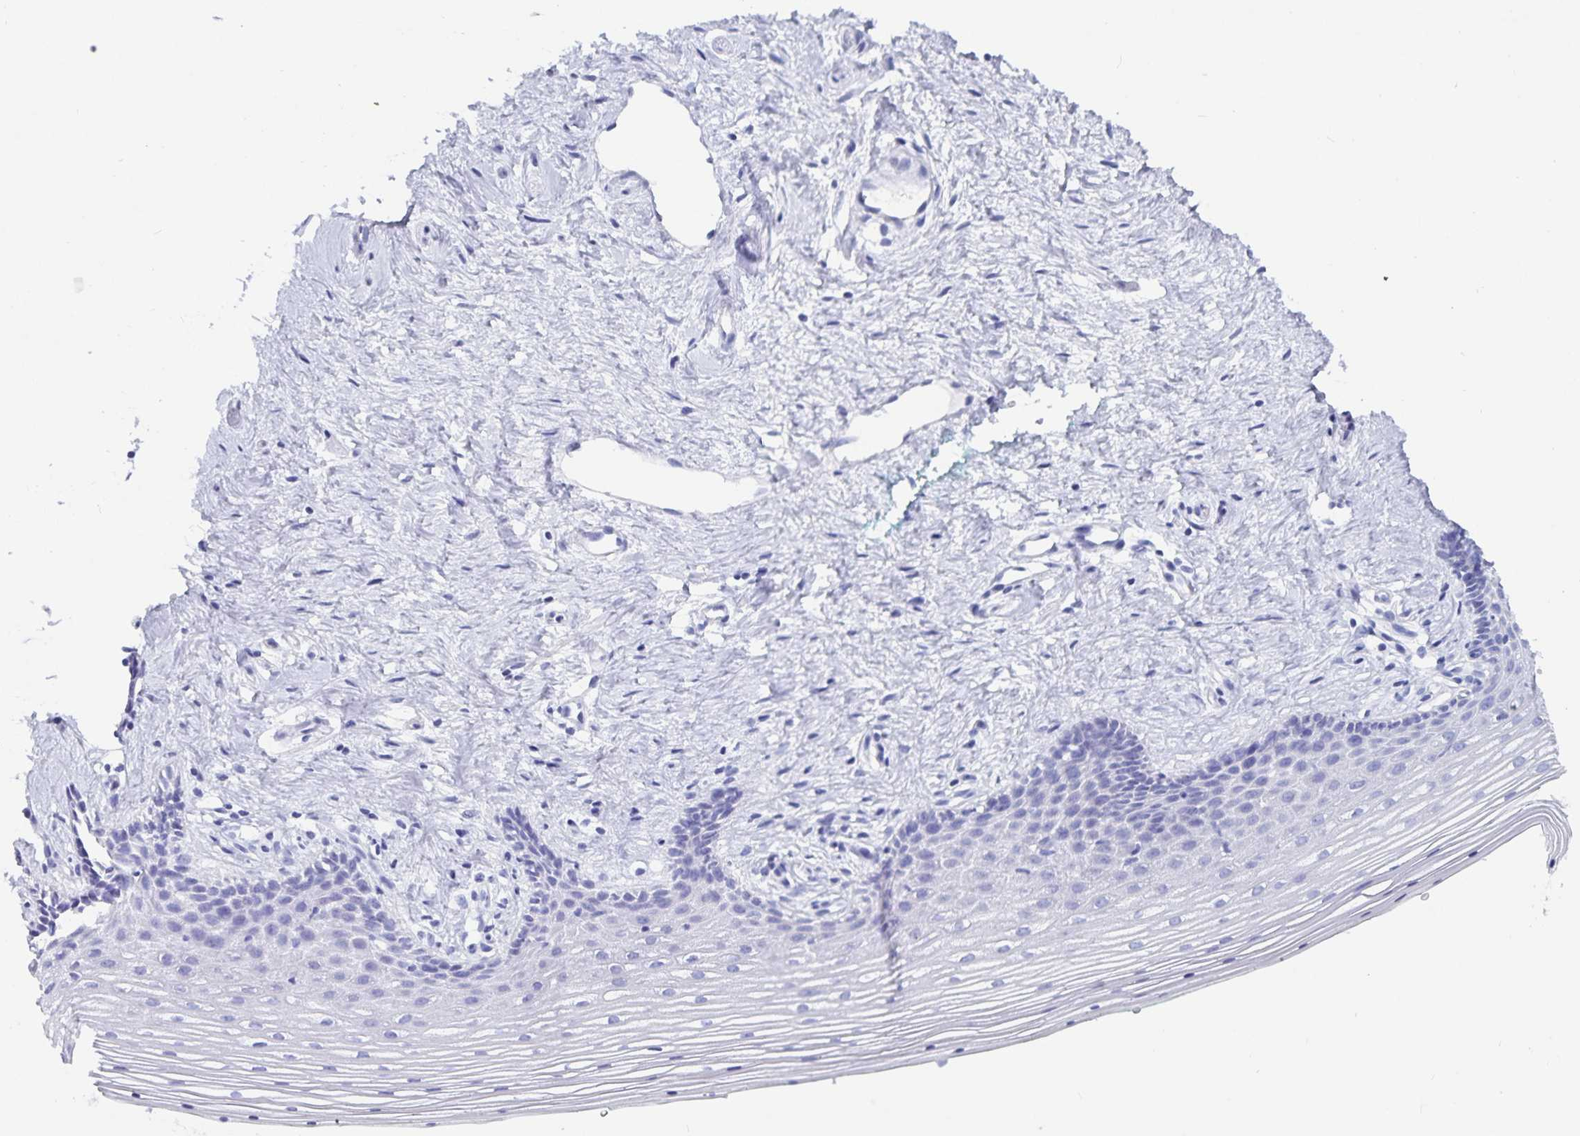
{"staining": {"intensity": "negative", "quantity": "none", "location": "none"}, "tissue": "vagina", "cell_type": "Squamous epithelial cells", "image_type": "normal", "snomed": [{"axis": "morphology", "description": "Normal tissue, NOS"}, {"axis": "topography", "description": "Vagina"}], "caption": "DAB immunohistochemical staining of benign vagina displays no significant staining in squamous epithelial cells.", "gene": "C19orf73", "patient": {"sex": "female", "age": 42}}